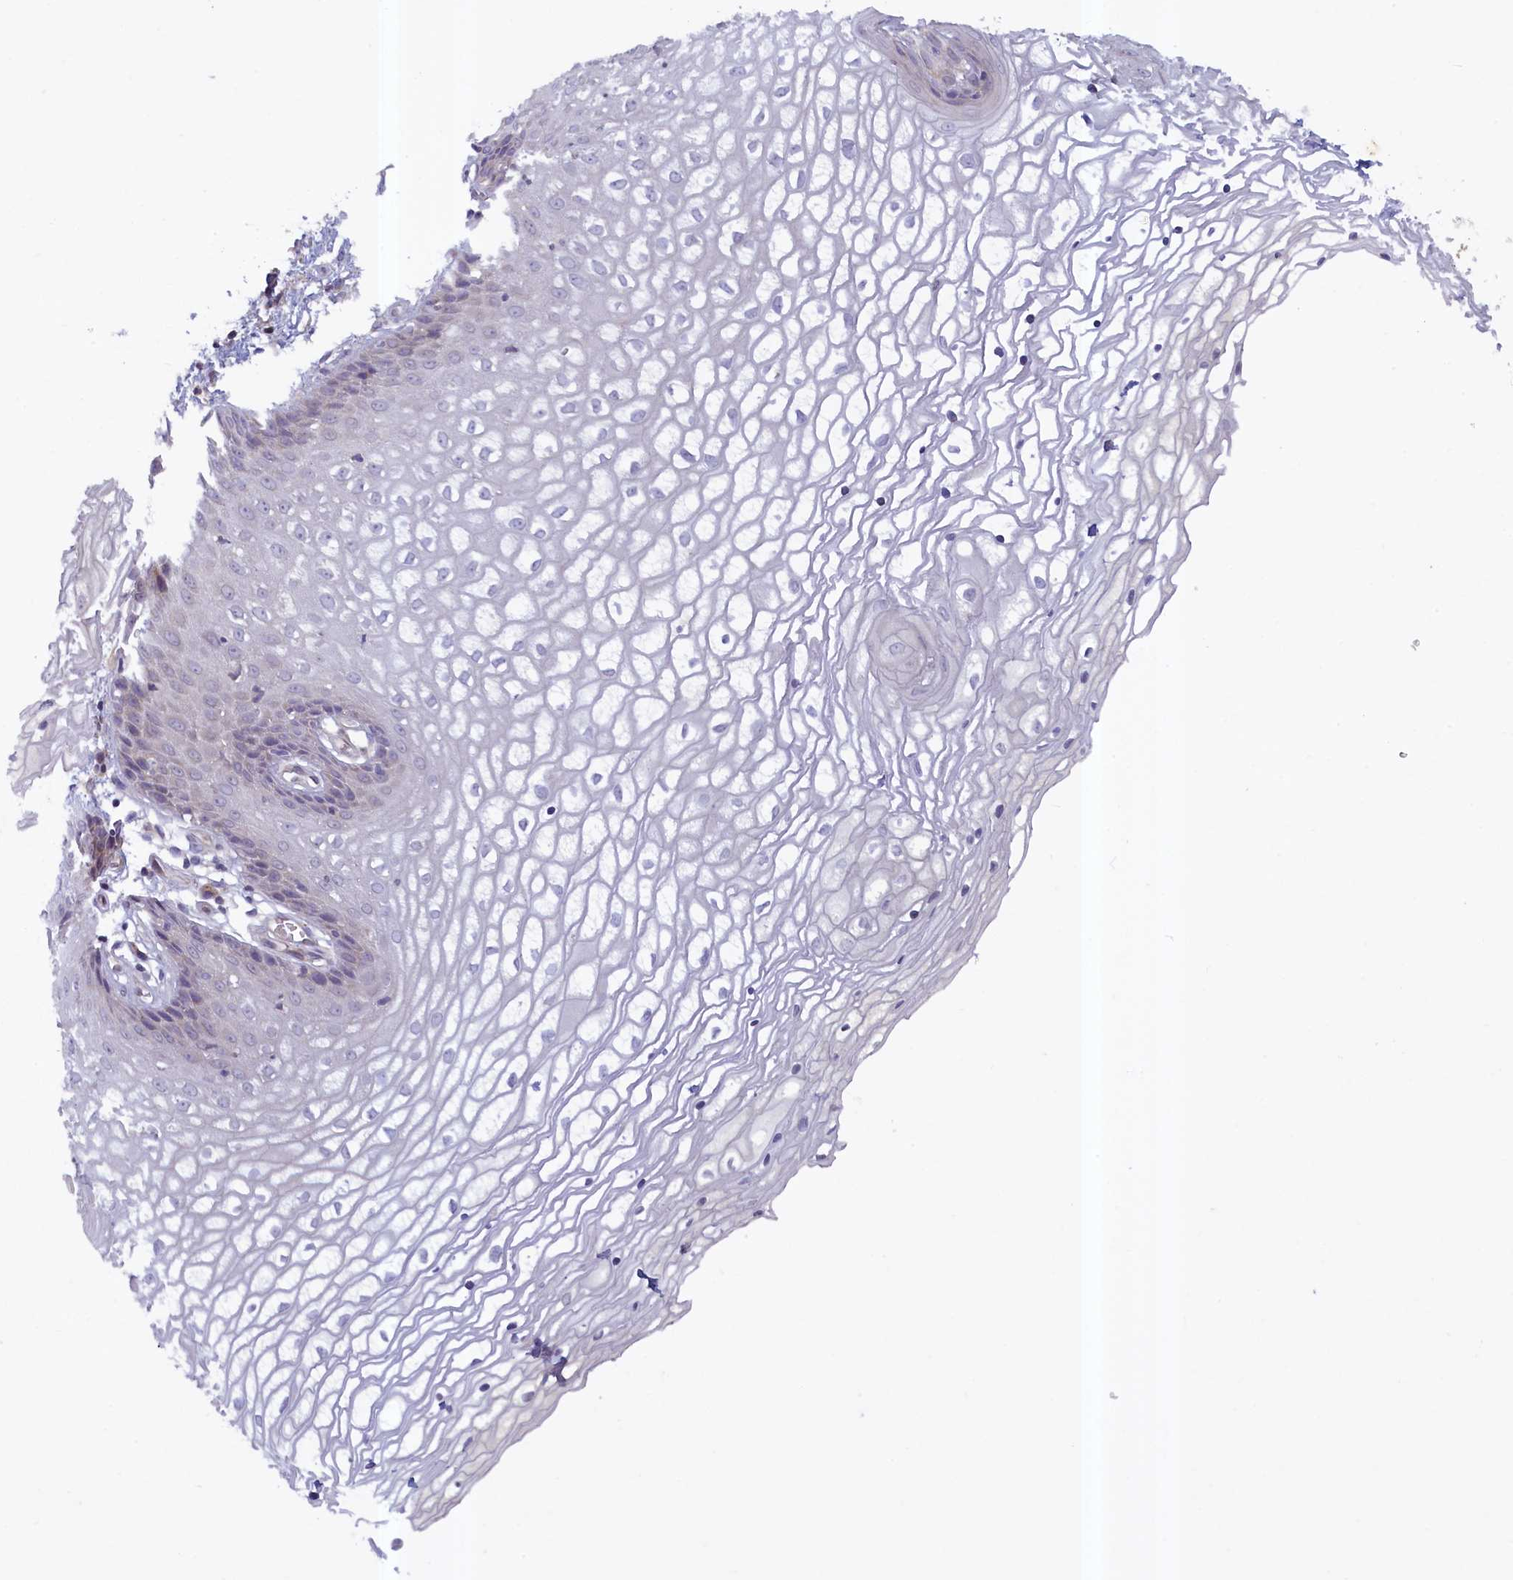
{"staining": {"intensity": "weak", "quantity": "25%-75%", "location": "cytoplasmic/membranous"}, "tissue": "vagina", "cell_type": "Squamous epithelial cells", "image_type": "normal", "snomed": [{"axis": "morphology", "description": "Normal tissue, NOS"}, {"axis": "topography", "description": "Vagina"}], "caption": "About 25%-75% of squamous epithelial cells in benign vagina demonstrate weak cytoplasmic/membranous protein positivity as visualized by brown immunohistochemical staining.", "gene": "NUBP1", "patient": {"sex": "female", "age": 34}}